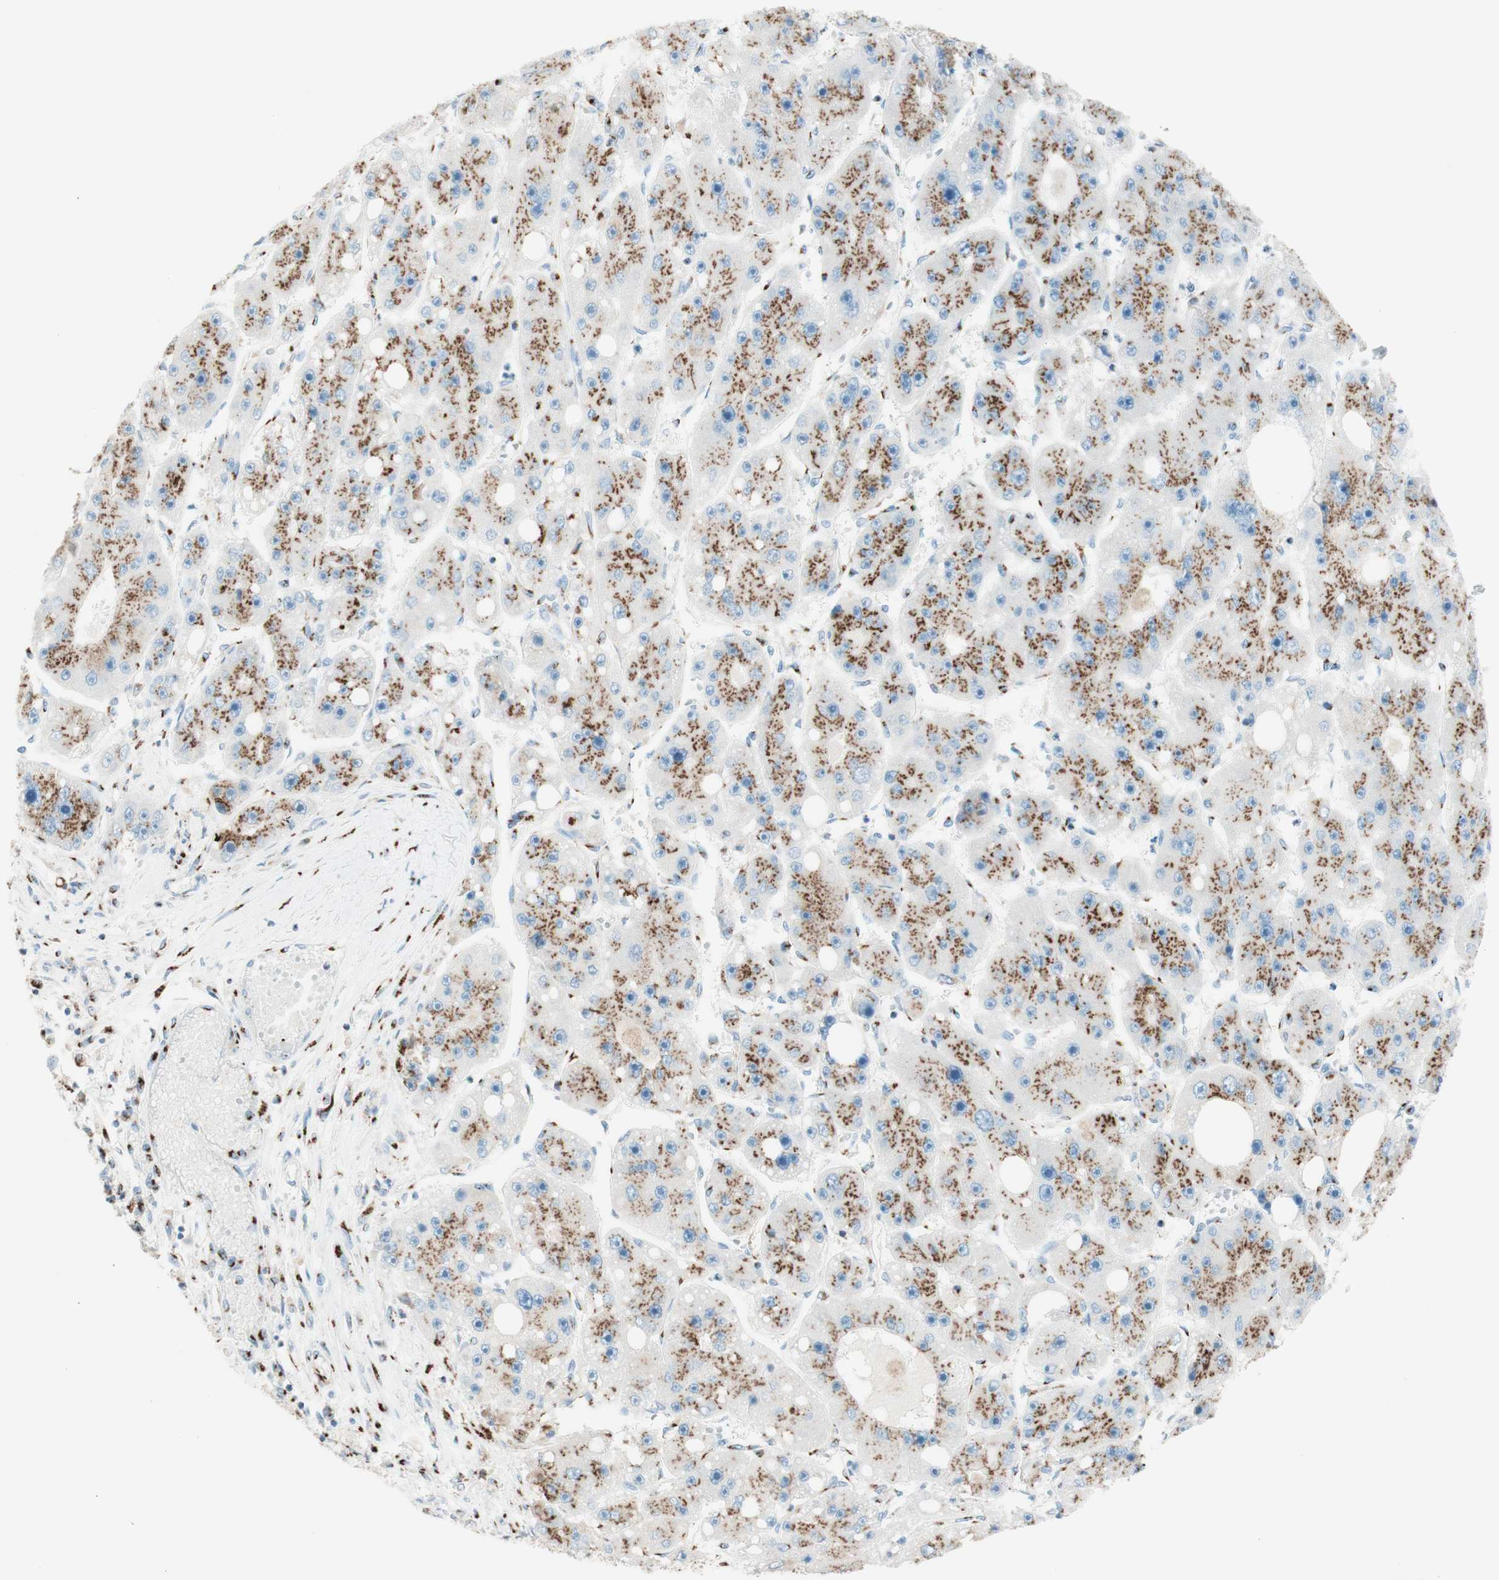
{"staining": {"intensity": "moderate", "quantity": ">75%", "location": "cytoplasmic/membranous"}, "tissue": "liver cancer", "cell_type": "Tumor cells", "image_type": "cancer", "snomed": [{"axis": "morphology", "description": "Carcinoma, Hepatocellular, NOS"}, {"axis": "topography", "description": "Liver"}], "caption": "This photomicrograph shows immunohistochemistry staining of human hepatocellular carcinoma (liver), with medium moderate cytoplasmic/membranous staining in about >75% of tumor cells.", "gene": "GOLGB1", "patient": {"sex": "female", "age": 61}}